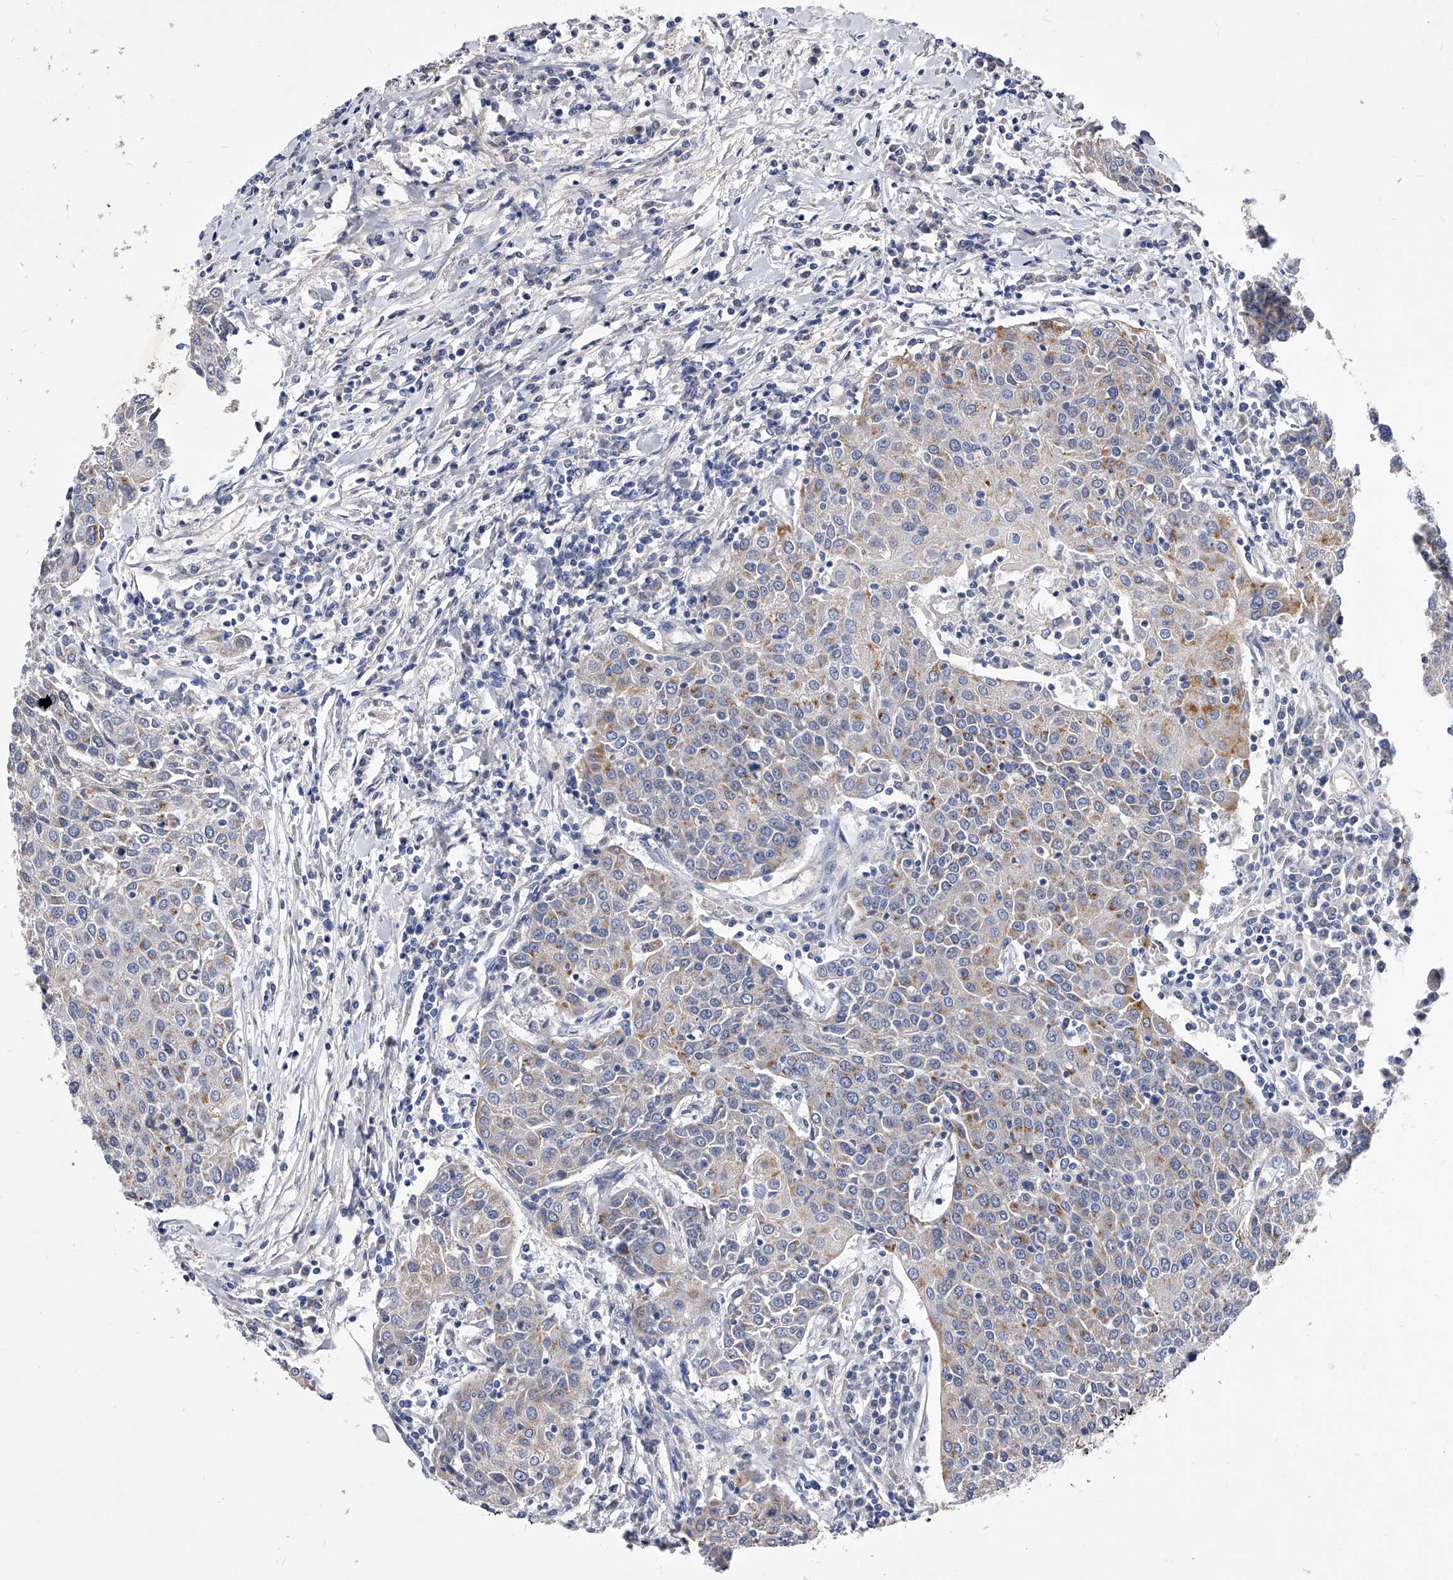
{"staining": {"intensity": "weak", "quantity": "25%-75%", "location": "cytoplasmic/membranous"}, "tissue": "urothelial cancer", "cell_type": "Tumor cells", "image_type": "cancer", "snomed": [{"axis": "morphology", "description": "Urothelial carcinoma, High grade"}, {"axis": "topography", "description": "Urinary bladder"}], "caption": "Immunohistochemical staining of high-grade urothelial carcinoma reveals low levels of weak cytoplasmic/membranous protein expression in about 25%-75% of tumor cells.", "gene": "ZNF529", "patient": {"sex": "female", "age": 85}}